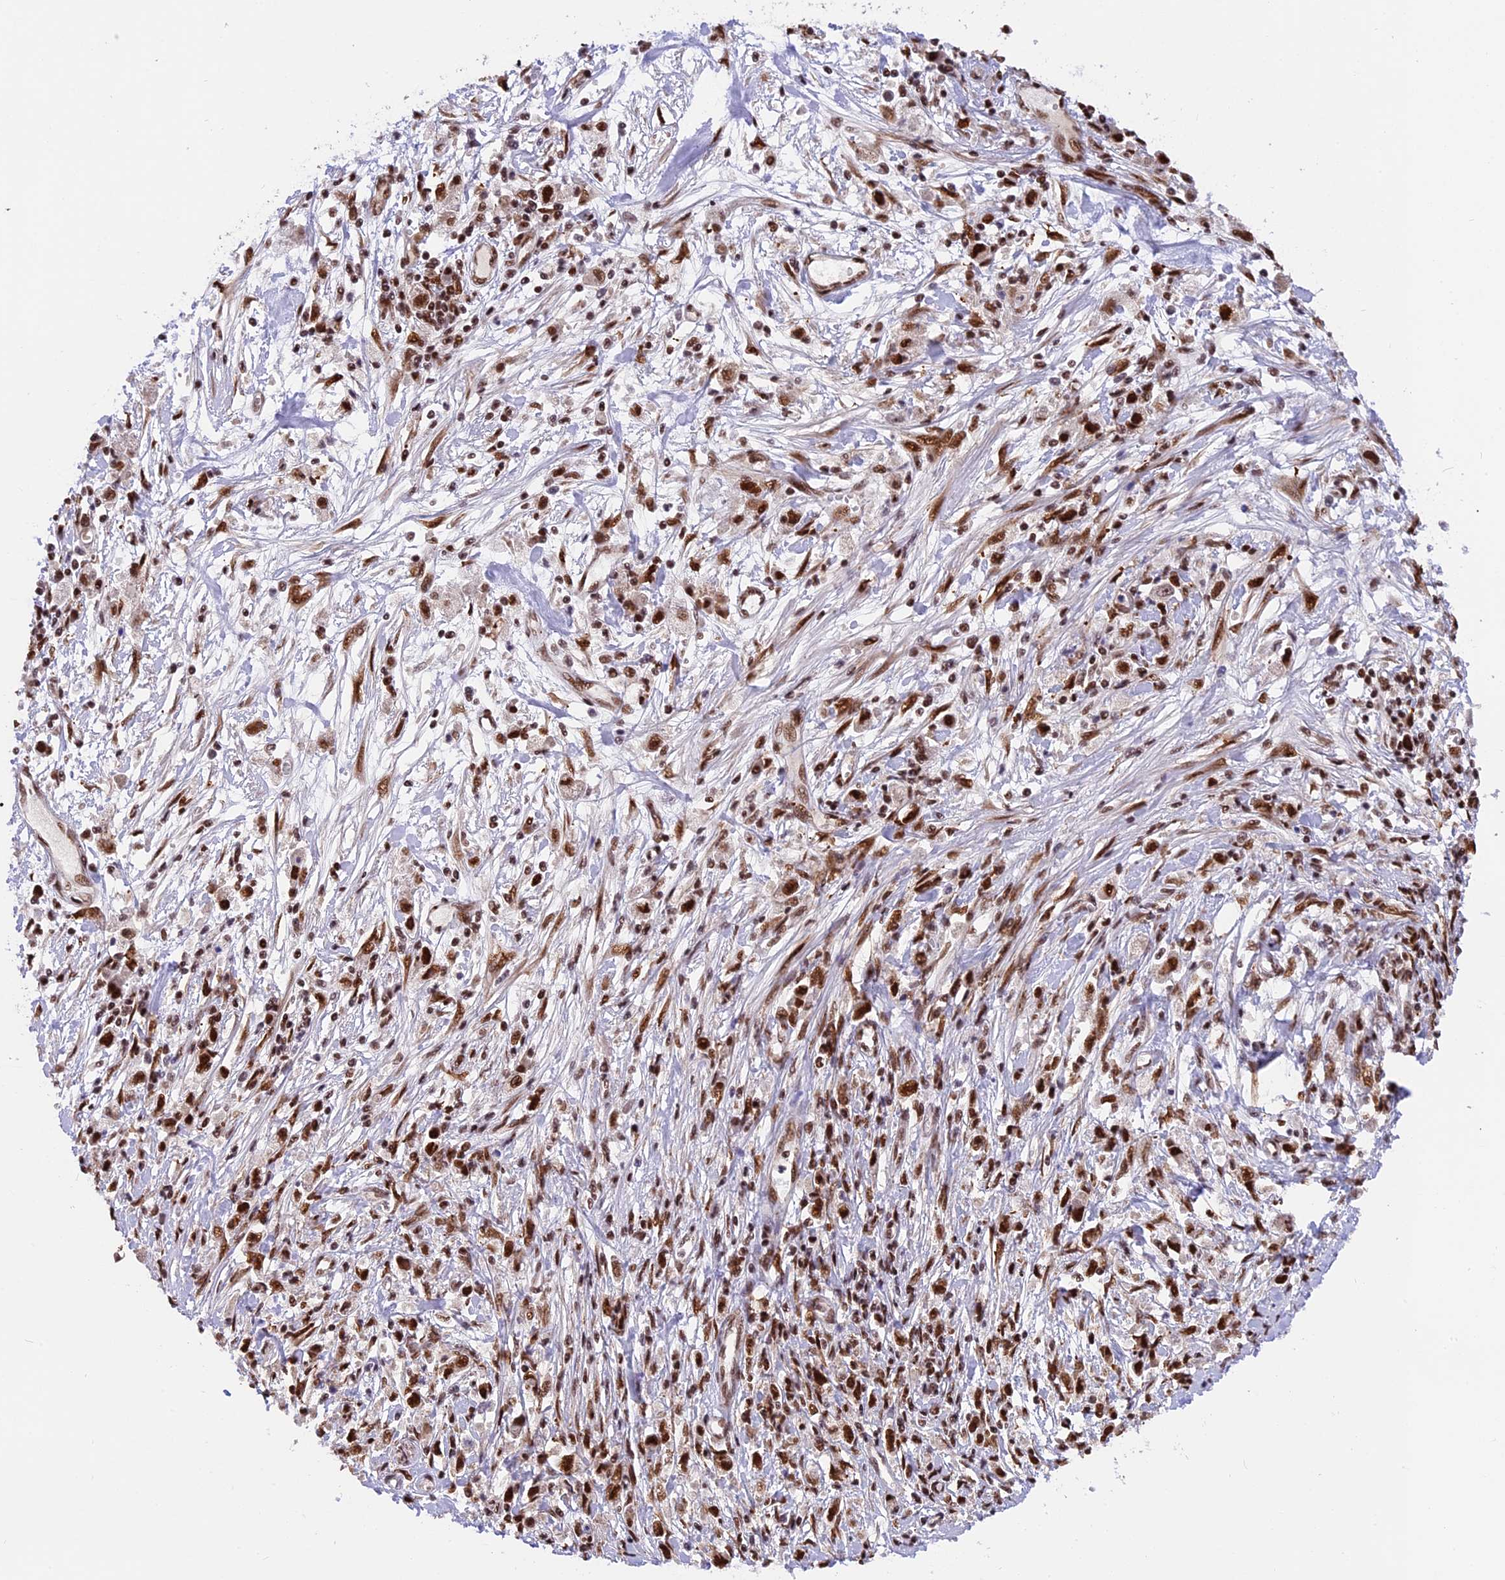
{"staining": {"intensity": "strong", "quantity": ">75%", "location": "nuclear"}, "tissue": "stomach cancer", "cell_type": "Tumor cells", "image_type": "cancer", "snomed": [{"axis": "morphology", "description": "Adenocarcinoma, NOS"}, {"axis": "topography", "description": "Stomach"}], "caption": "Stomach cancer stained with DAB (3,3'-diaminobenzidine) IHC shows high levels of strong nuclear expression in approximately >75% of tumor cells. Using DAB (brown) and hematoxylin (blue) stains, captured at high magnification using brightfield microscopy.", "gene": "RAMAC", "patient": {"sex": "female", "age": 59}}